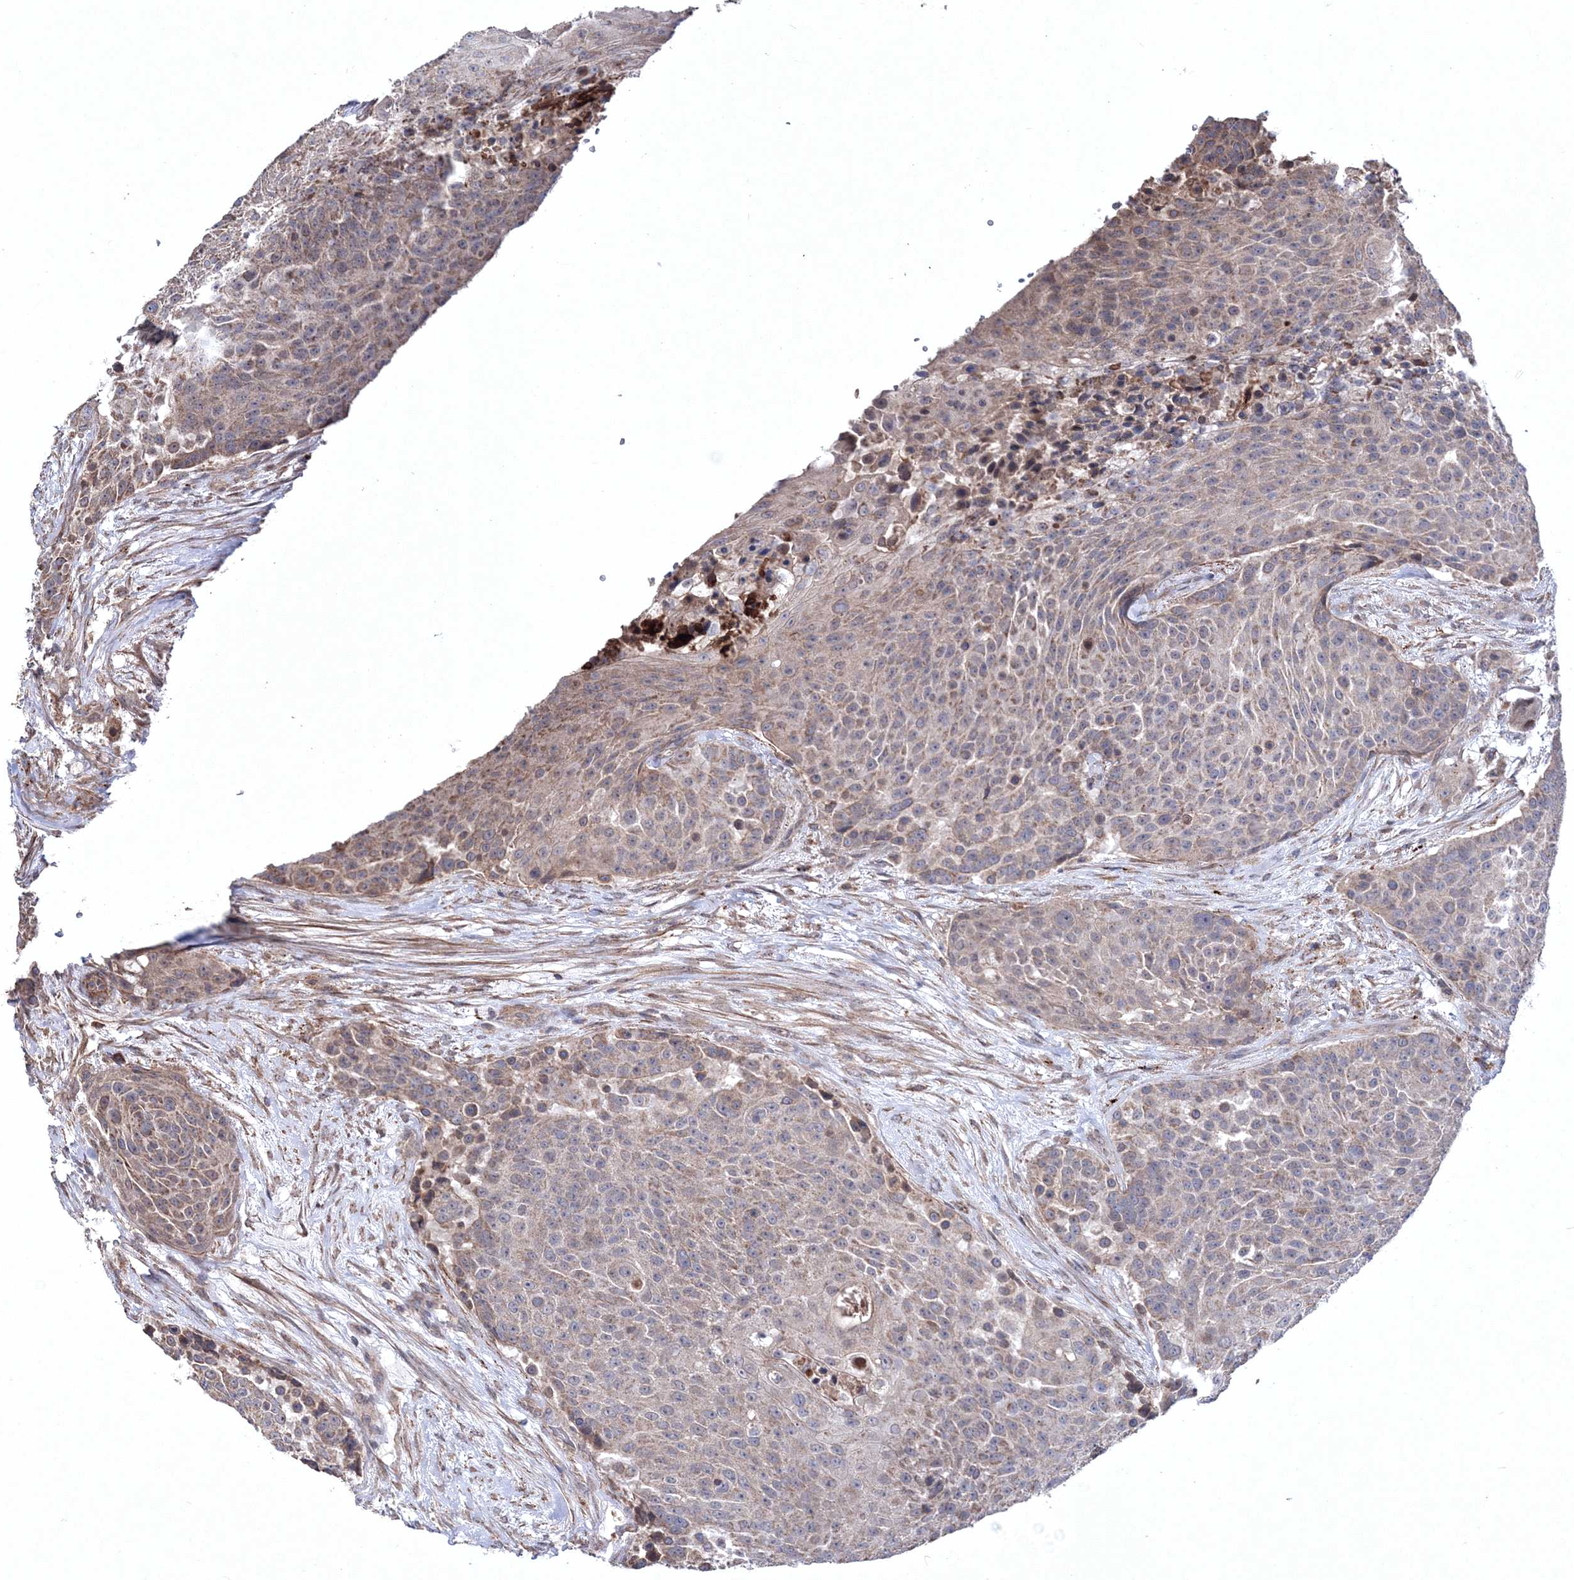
{"staining": {"intensity": "moderate", "quantity": "<25%", "location": "cytoplasmic/membranous"}, "tissue": "urothelial cancer", "cell_type": "Tumor cells", "image_type": "cancer", "snomed": [{"axis": "morphology", "description": "Urothelial carcinoma, High grade"}, {"axis": "topography", "description": "Urinary bladder"}], "caption": "This micrograph demonstrates immunohistochemistry staining of urothelial carcinoma (high-grade), with low moderate cytoplasmic/membranous positivity in approximately <25% of tumor cells.", "gene": "PPP2R2B", "patient": {"sex": "female", "age": 63}}